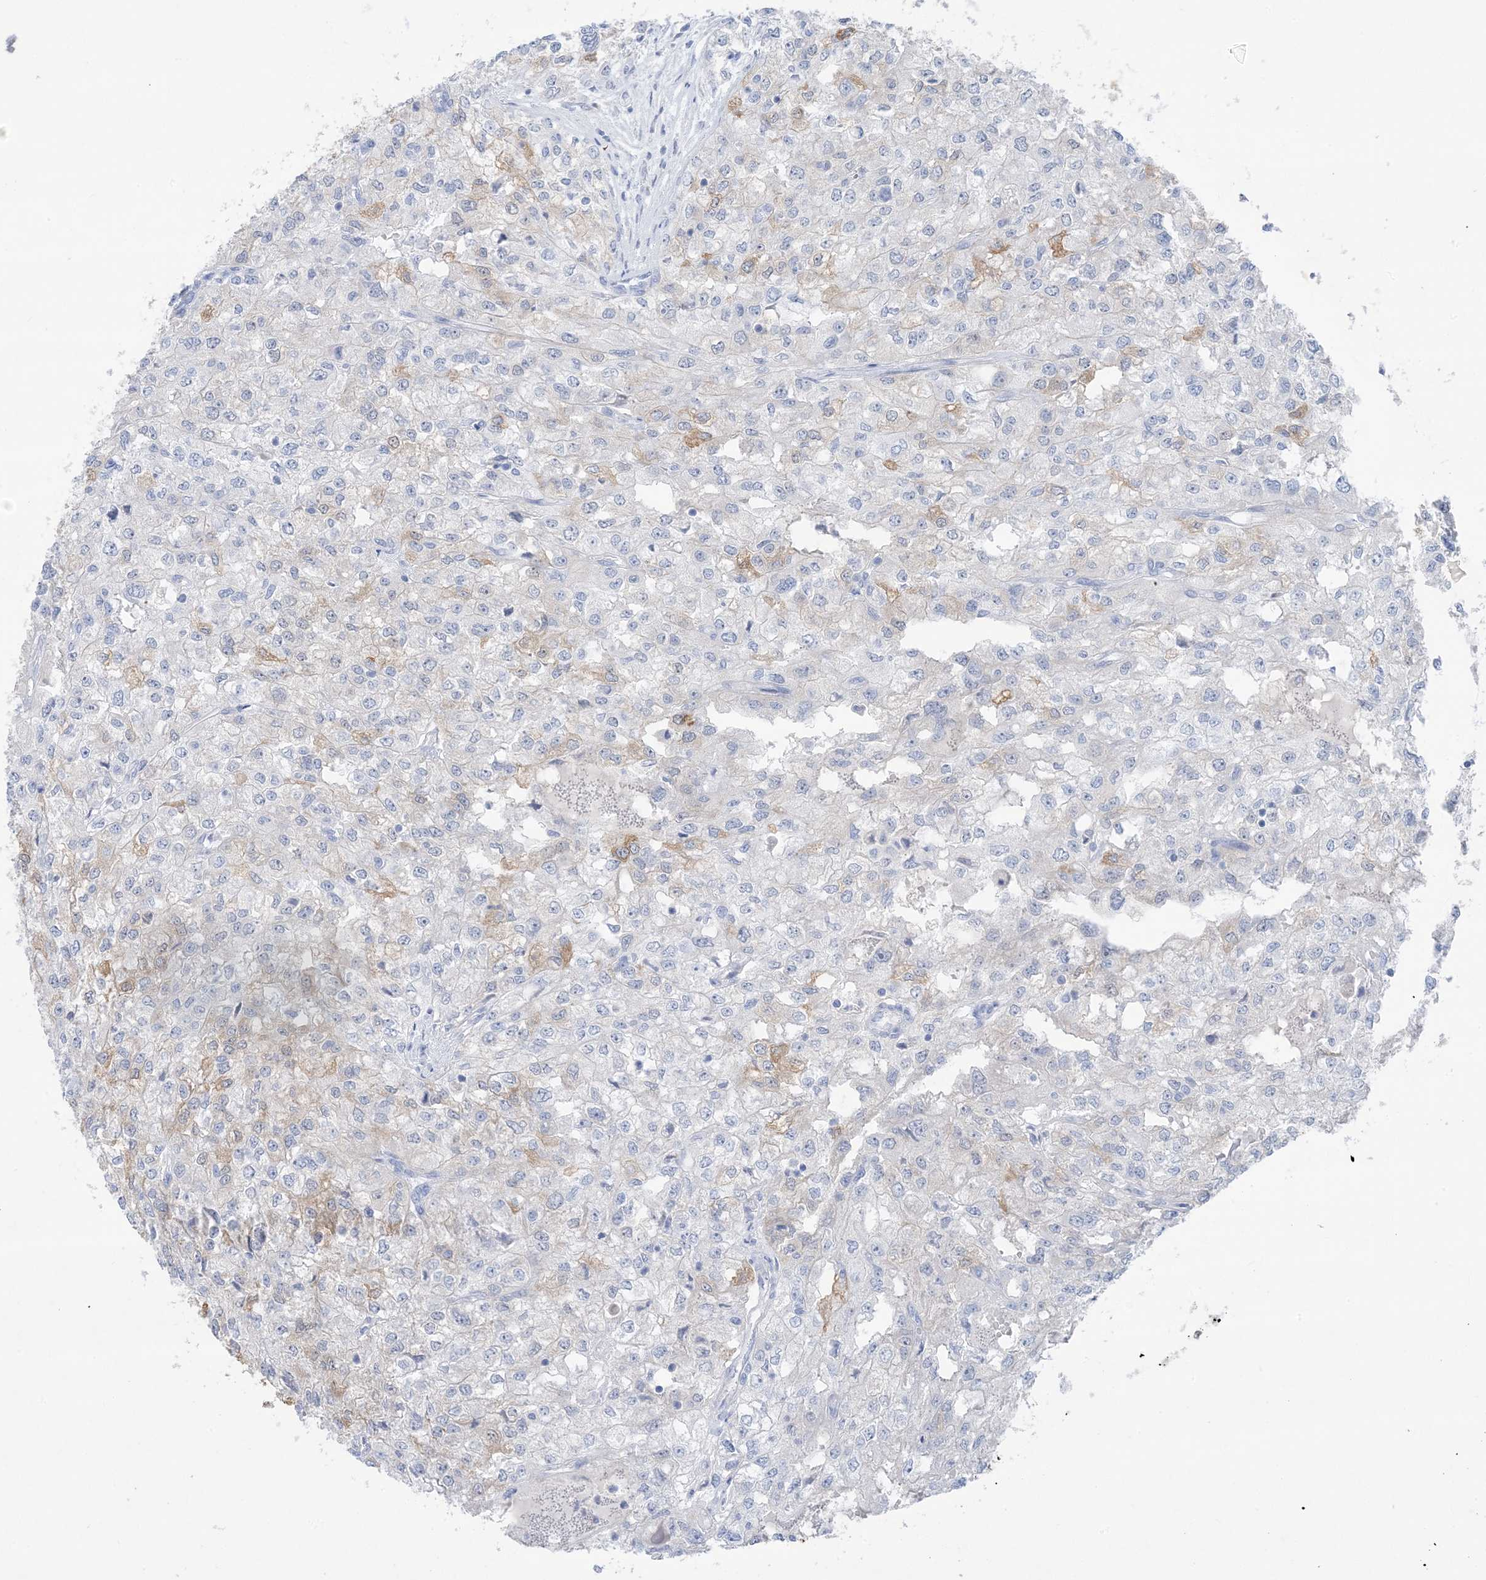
{"staining": {"intensity": "moderate", "quantity": "<25%", "location": "cytoplasmic/membranous"}, "tissue": "renal cancer", "cell_type": "Tumor cells", "image_type": "cancer", "snomed": [{"axis": "morphology", "description": "Adenocarcinoma, NOS"}, {"axis": "topography", "description": "Kidney"}], "caption": "Renal cancer stained with DAB immunohistochemistry demonstrates low levels of moderate cytoplasmic/membranous expression in about <25% of tumor cells. (Stains: DAB (3,3'-diaminobenzidine) in brown, nuclei in blue, Microscopy: brightfield microscopy at high magnification).", "gene": "SH3YL1", "patient": {"sex": "female", "age": 54}}